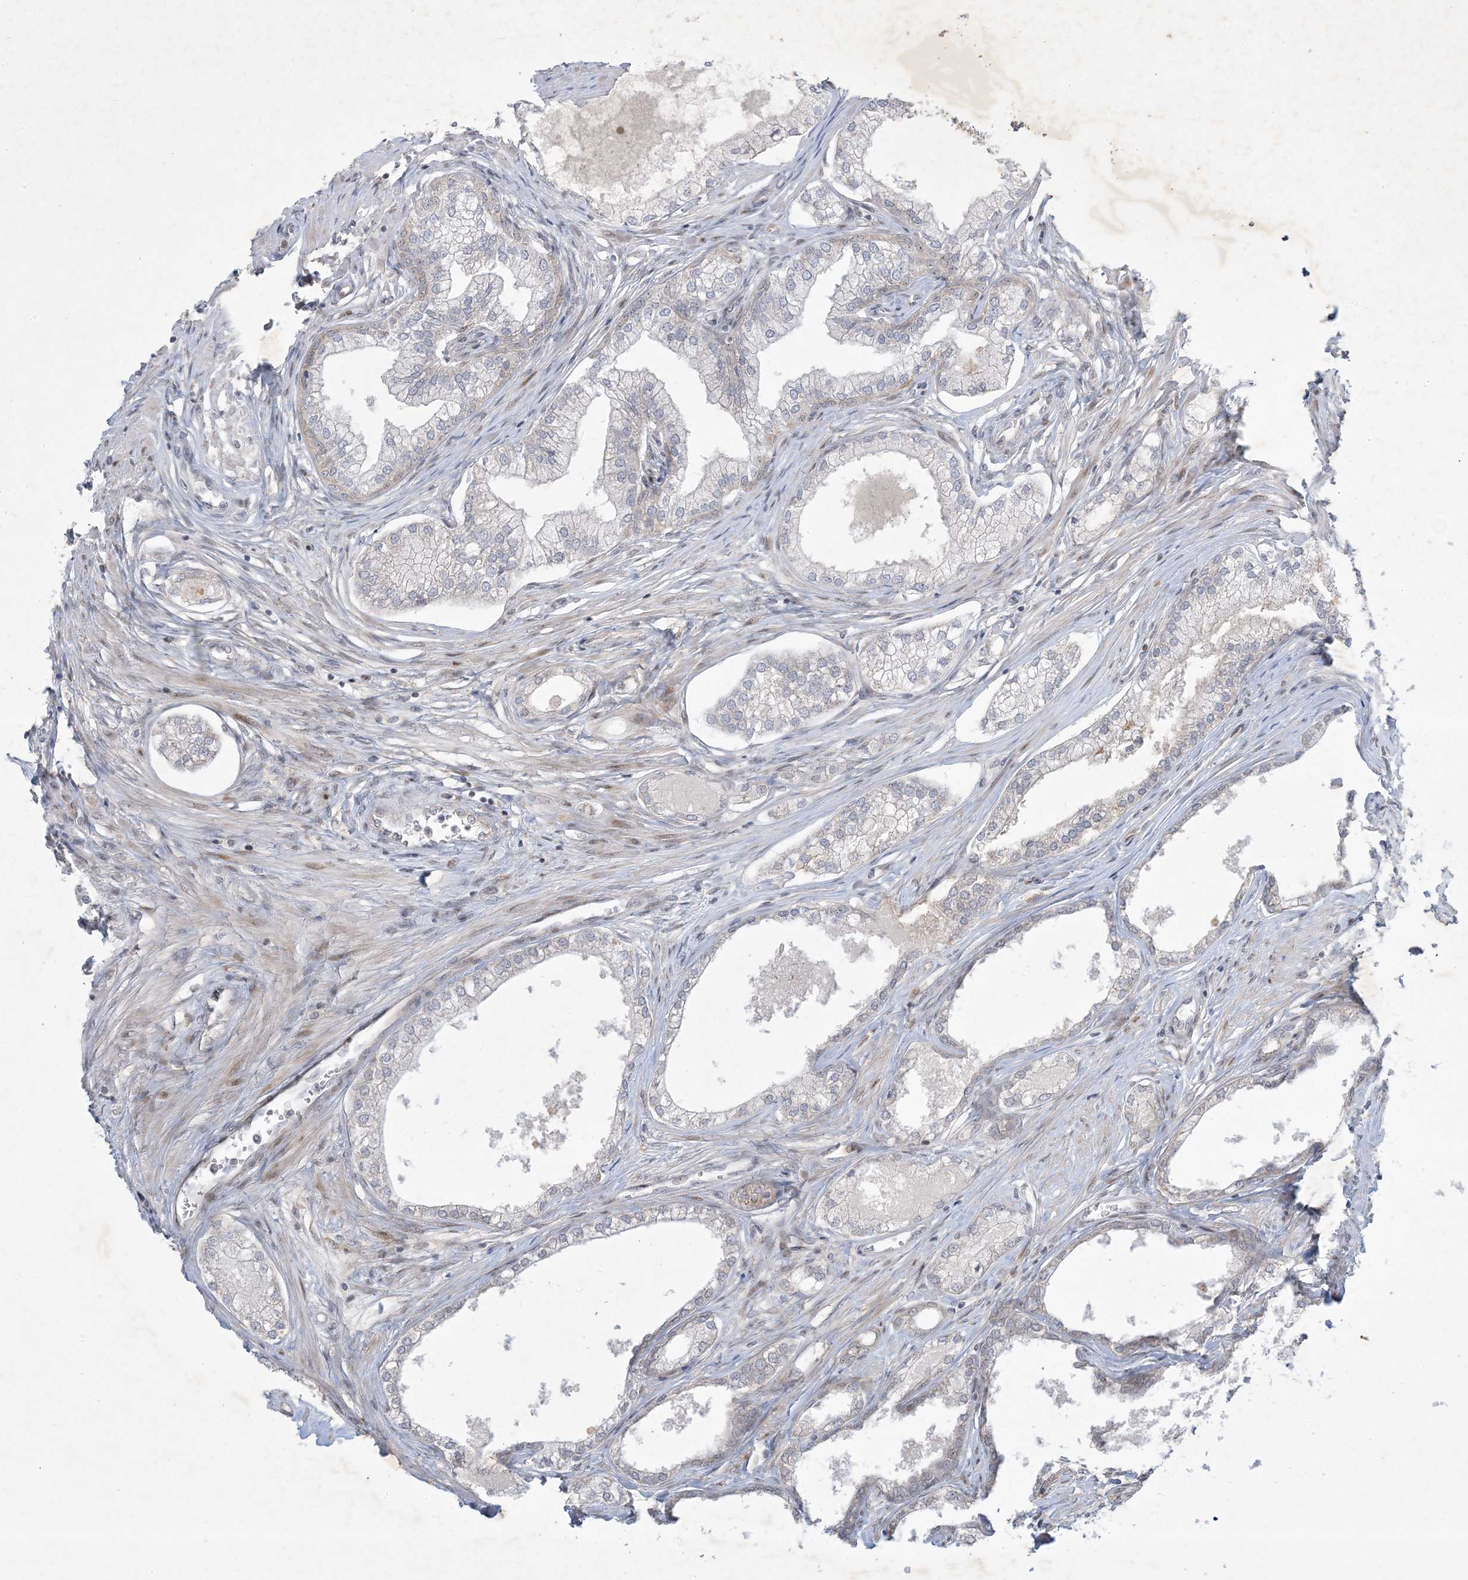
{"staining": {"intensity": "weak", "quantity": "<25%", "location": "cytoplasmic/membranous"}, "tissue": "prostate", "cell_type": "Glandular cells", "image_type": "normal", "snomed": [{"axis": "morphology", "description": "Normal tissue, NOS"}, {"axis": "morphology", "description": "Urothelial carcinoma, Low grade"}, {"axis": "topography", "description": "Urinary bladder"}, {"axis": "topography", "description": "Prostate"}], "caption": "This is an IHC image of benign human prostate. There is no positivity in glandular cells.", "gene": "SOGA3", "patient": {"sex": "male", "age": 60}}